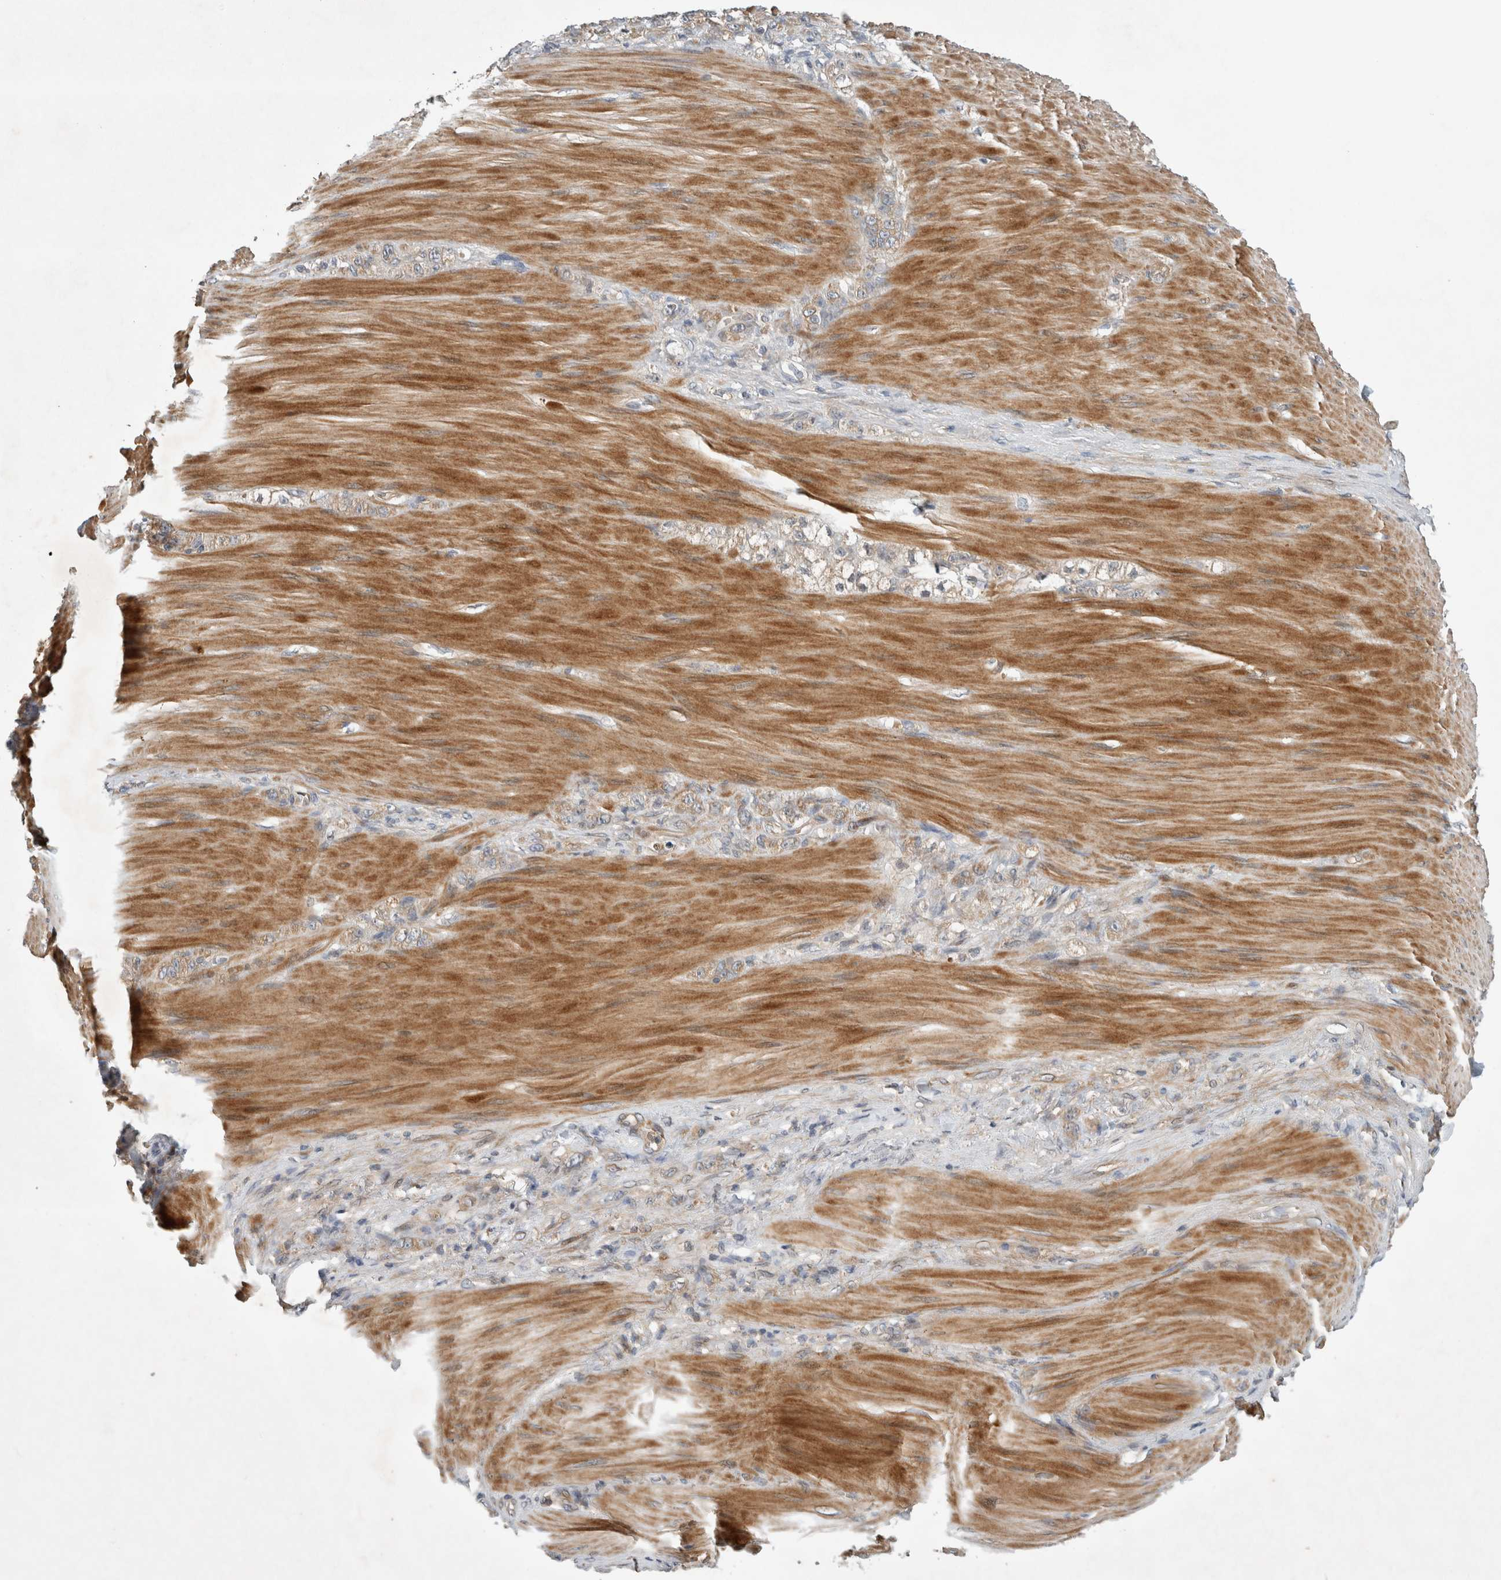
{"staining": {"intensity": "moderate", "quantity": "25%-75%", "location": "cytoplasmic/membranous"}, "tissue": "stomach cancer", "cell_type": "Tumor cells", "image_type": "cancer", "snomed": [{"axis": "morphology", "description": "Normal tissue, NOS"}, {"axis": "morphology", "description": "Adenocarcinoma, NOS"}, {"axis": "topography", "description": "Stomach"}], "caption": "Stomach cancer (adenocarcinoma) stained for a protein (brown) shows moderate cytoplasmic/membranous positive staining in about 25%-75% of tumor cells.", "gene": "ARMC9", "patient": {"sex": "male", "age": 82}}